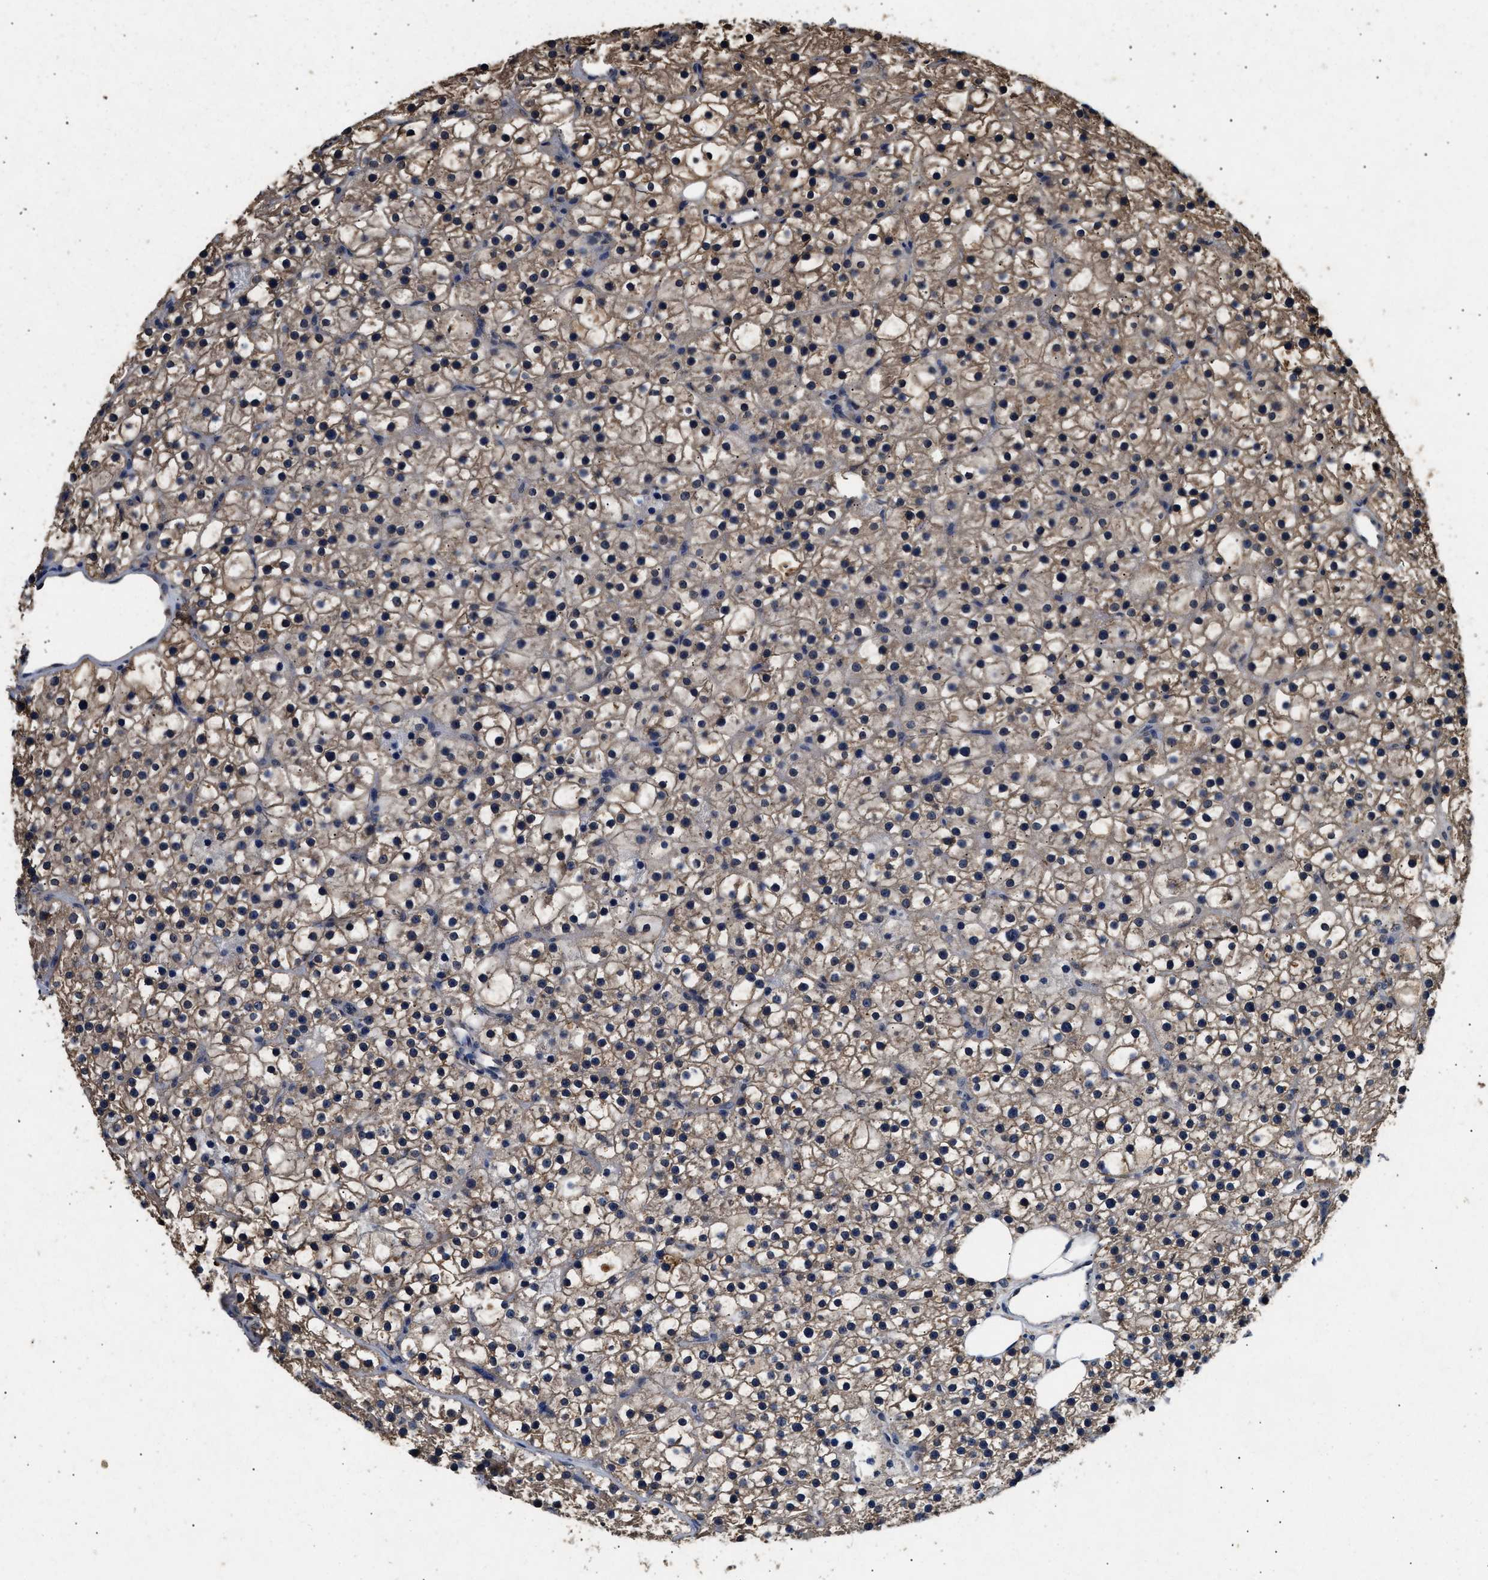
{"staining": {"intensity": "weak", "quantity": ">75%", "location": "cytoplasmic/membranous"}, "tissue": "parathyroid gland", "cell_type": "Glandular cells", "image_type": "normal", "snomed": [{"axis": "morphology", "description": "Normal tissue, NOS"}, {"axis": "morphology", "description": "Adenoma, NOS"}, {"axis": "topography", "description": "Parathyroid gland"}], "caption": "Approximately >75% of glandular cells in normal human parathyroid gland reveal weak cytoplasmic/membranous protein positivity as visualized by brown immunohistochemical staining.", "gene": "PDAP1", "patient": {"sex": "female", "age": 70}}